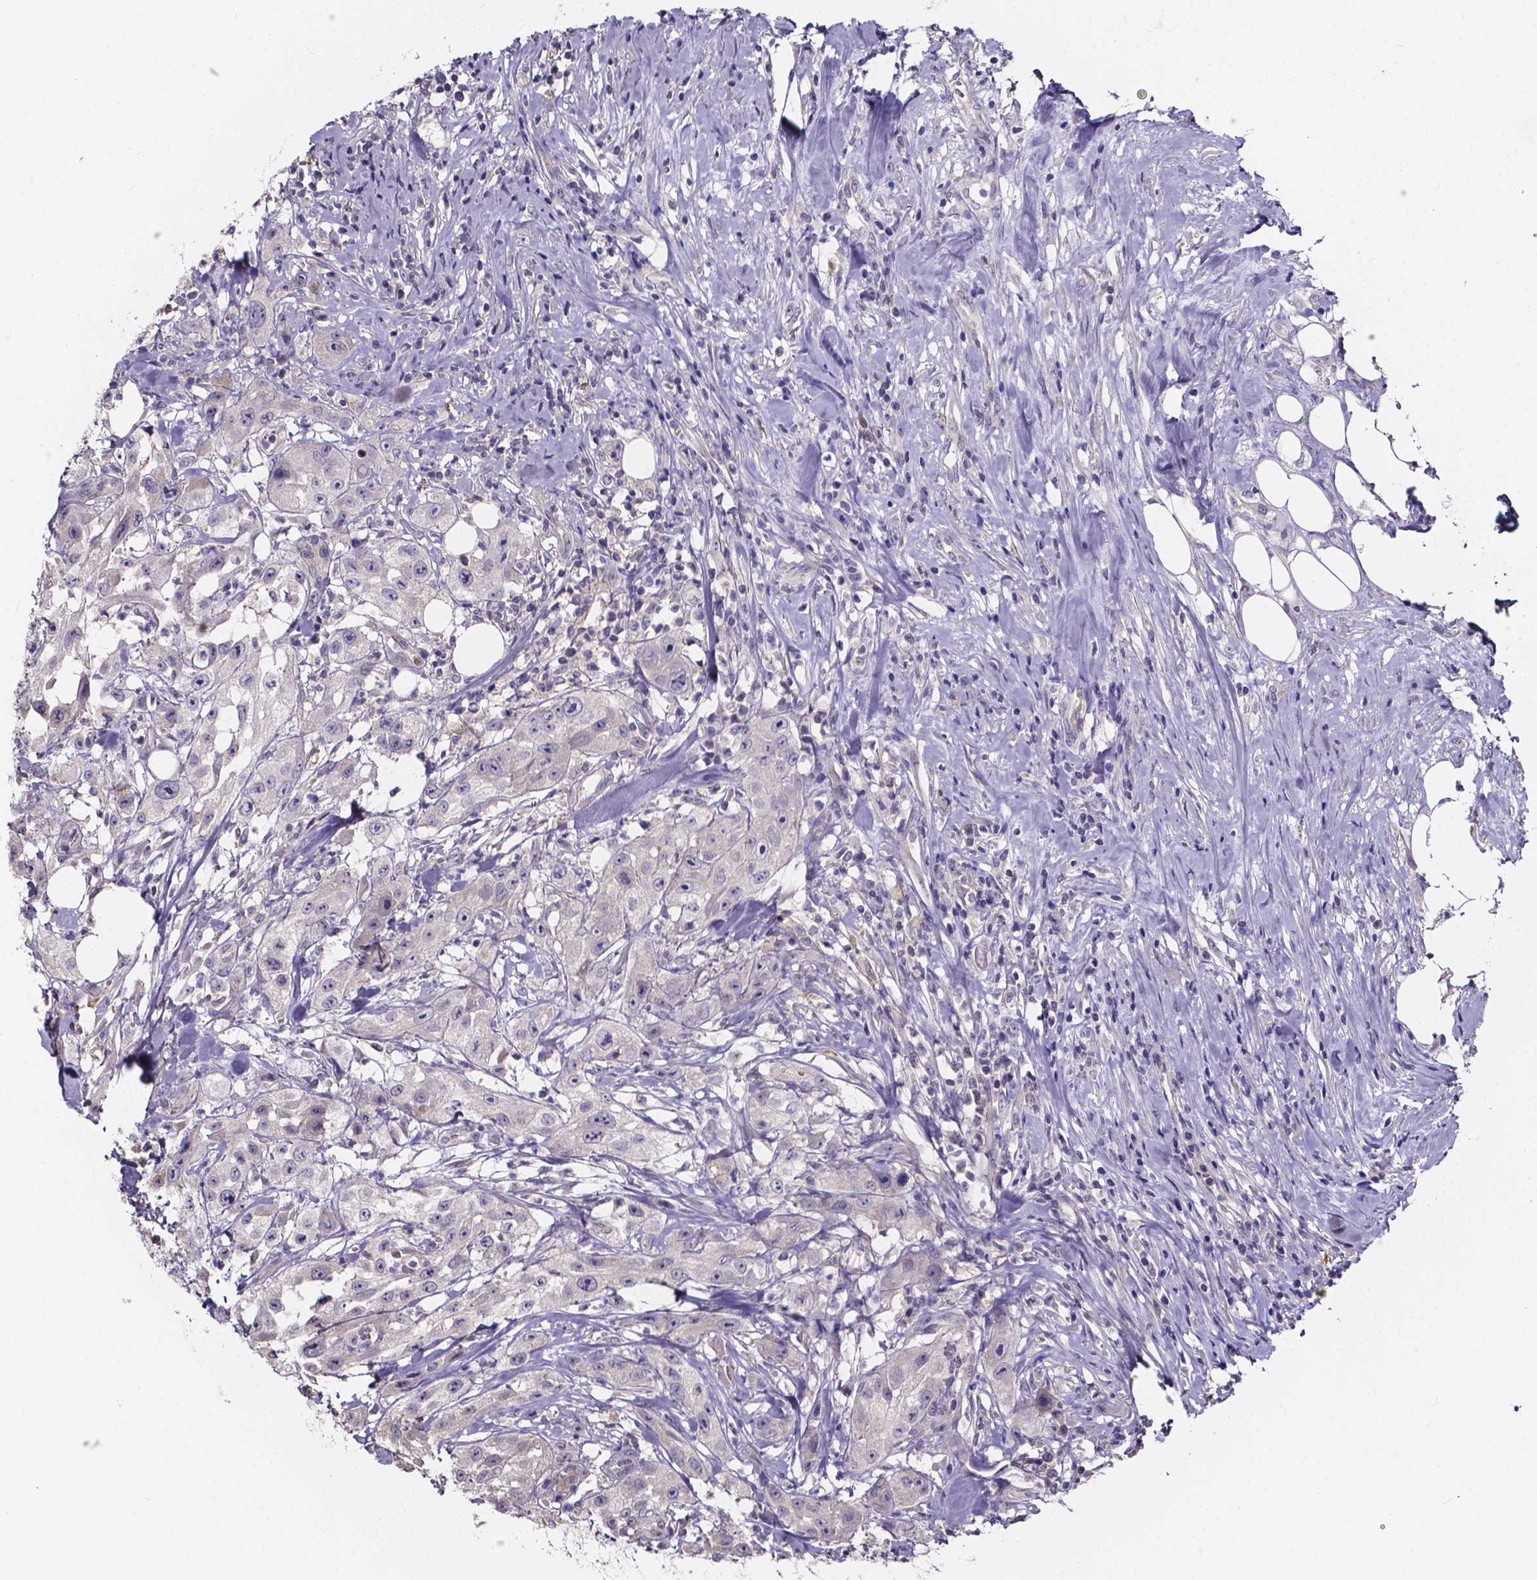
{"staining": {"intensity": "negative", "quantity": "none", "location": "none"}, "tissue": "urothelial cancer", "cell_type": "Tumor cells", "image_type": "cancer", "snomed": [{"axis": "morphology", "description": "Urothelial carcinoma, High grade"}, {"axis": "topography", "description": "Urinary bladder"}], "caption": "Immunohistochemical staining of urothelial carcinoma (high-grade) exhibits no significant staining in tumor cells. (Stains: DAB (3,3'-diaminobenzidine) immunohistochemistry with hematoxylin counter stain, Microscopy: brightfield microscopy at high magnification).", "gene": "SPOCD1", "patient": {"sex": "male", "age": 79}}